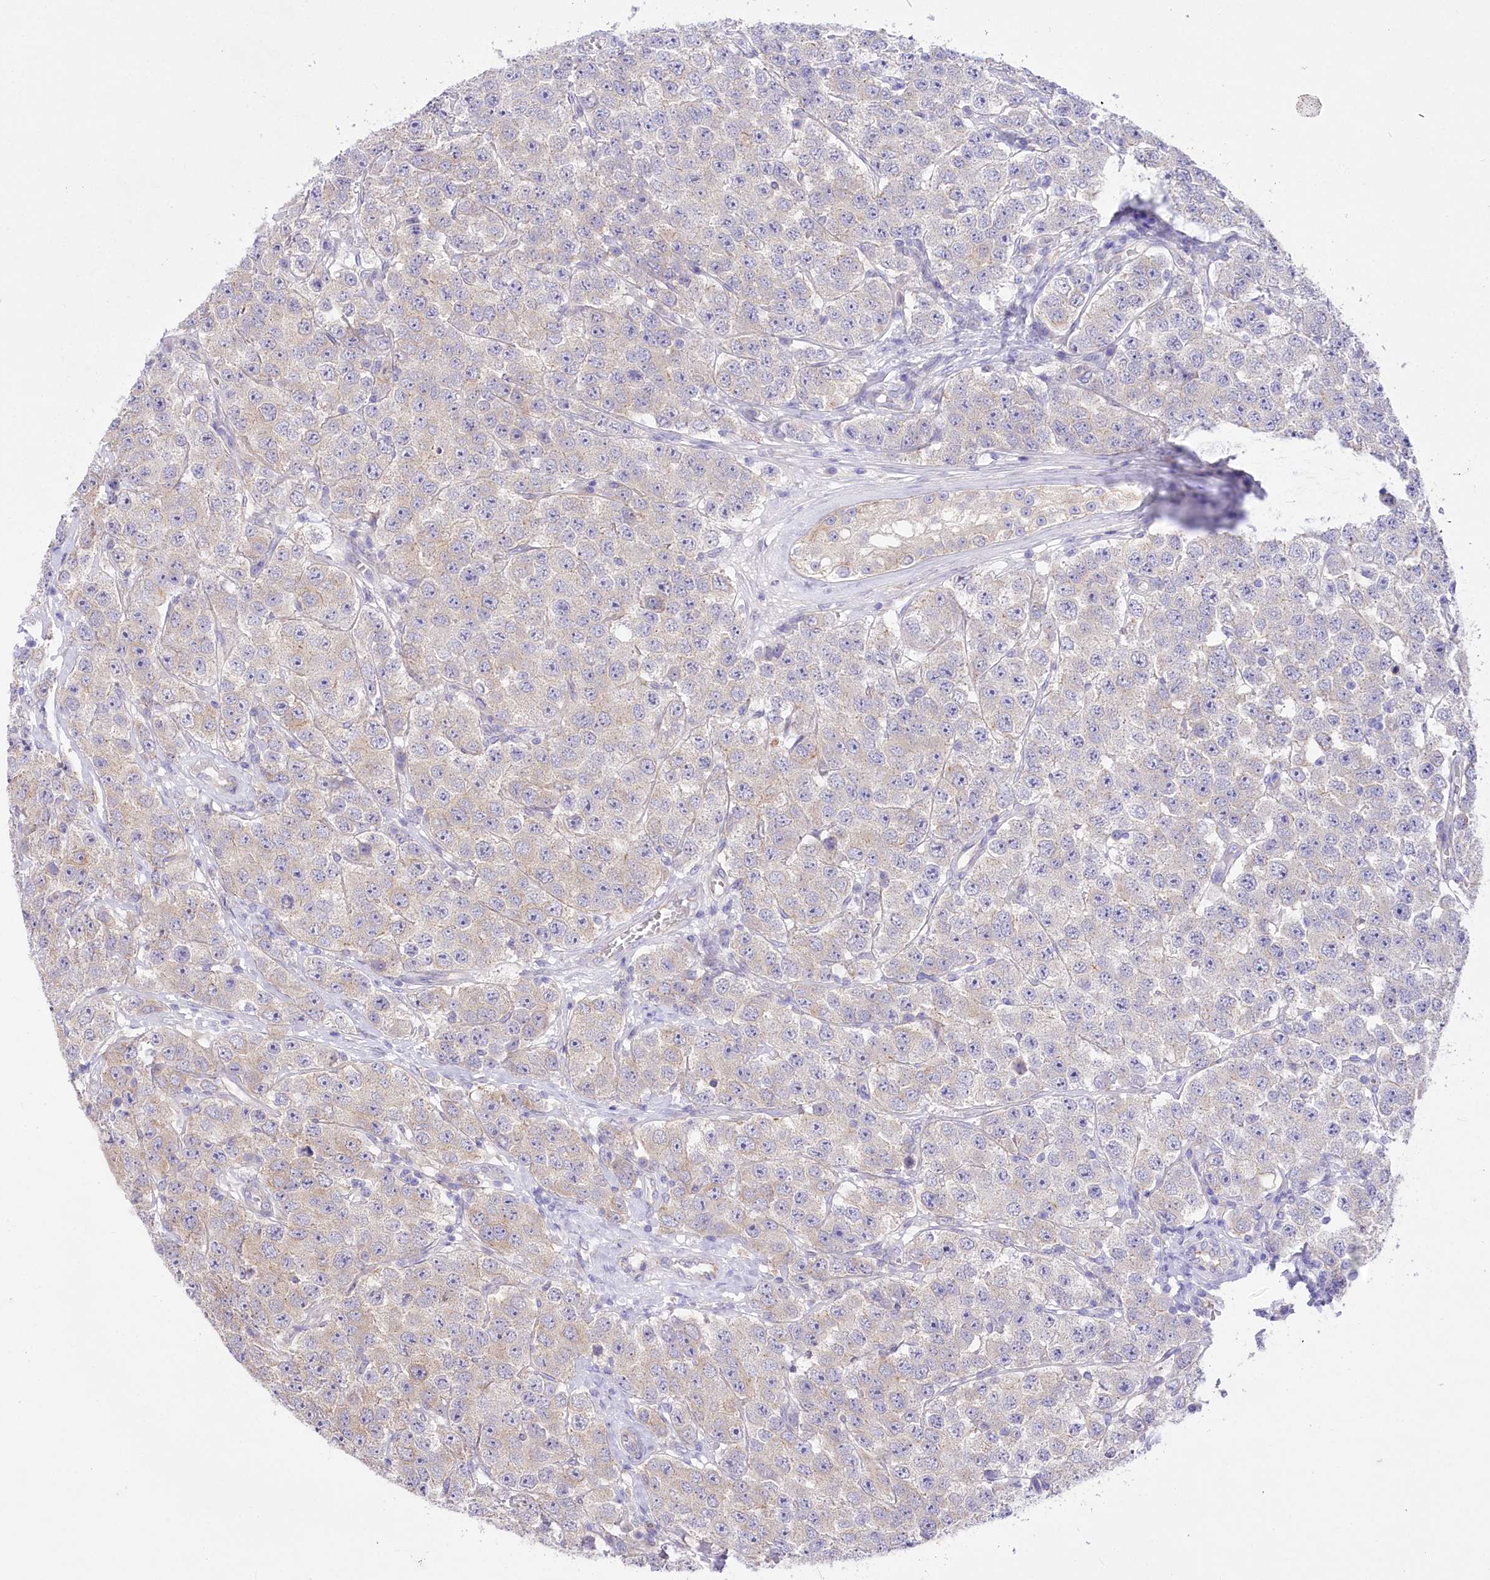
{"staining": {"intensity": "weak", "quantity": "<25%", "location": "cytoplasmic/membranous"}, "tissue": "testis cancer", "cell_type": "Tumor cells", "image_type": "cancer", "snomed": [{"axis": "morphology", "description": "Seminoma, NOS"}, {"axis": "topography", "description": "Testis"}], "caption": "Immunohistochemical staining of human testis seminoma exhibits no significant expression in tumor cells.", "gene": "LRRC34", "patient": {"sex": "male", "age": 28}}